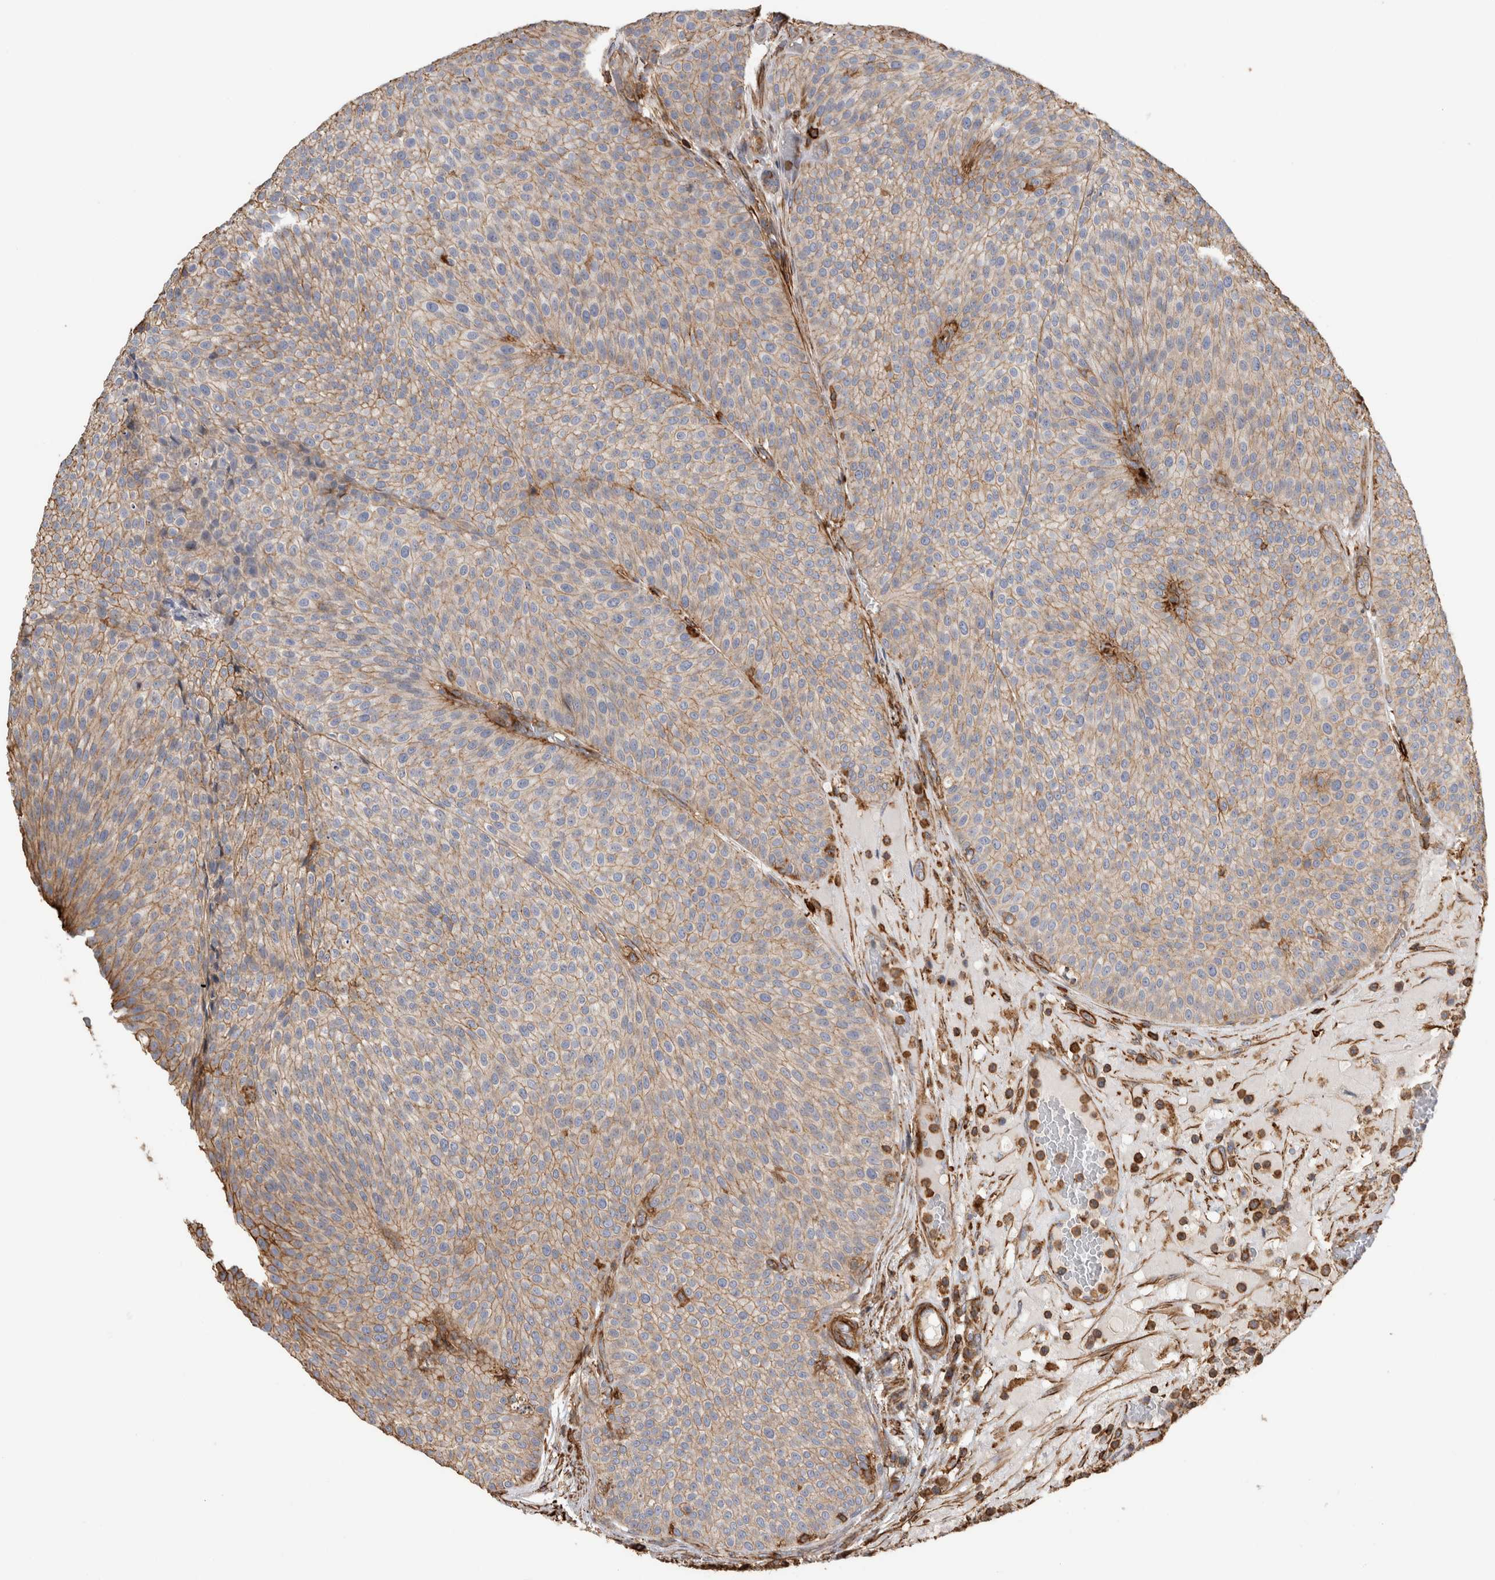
{"staining": {"intensity": "weak", "quantity": ">75%", "location": "cytoplasmic/membranous"}, "tissue": "urothelial cancer", "cell_type": "Tumor cells", "image_type": "cancer", "snomed": [{"axis": "morphology", "description": "Normal tissue, NOS"}, {"axis": "morphology", "description": "Urothelial carcinoma, Low grade"}, {"axis": "topography", "description": "Smooth muscle"}, {"axis": "topography", "description": "Urinary bladder"}], "caption": "Brown immunohistochemical staining in human low-grade urothelial carcinoma displays weak cytoplasmic/membranous positivity in approximately >75% of tumor cells.", "gene": "GPER1", "patient": {"sex": "male", "age": 60}}